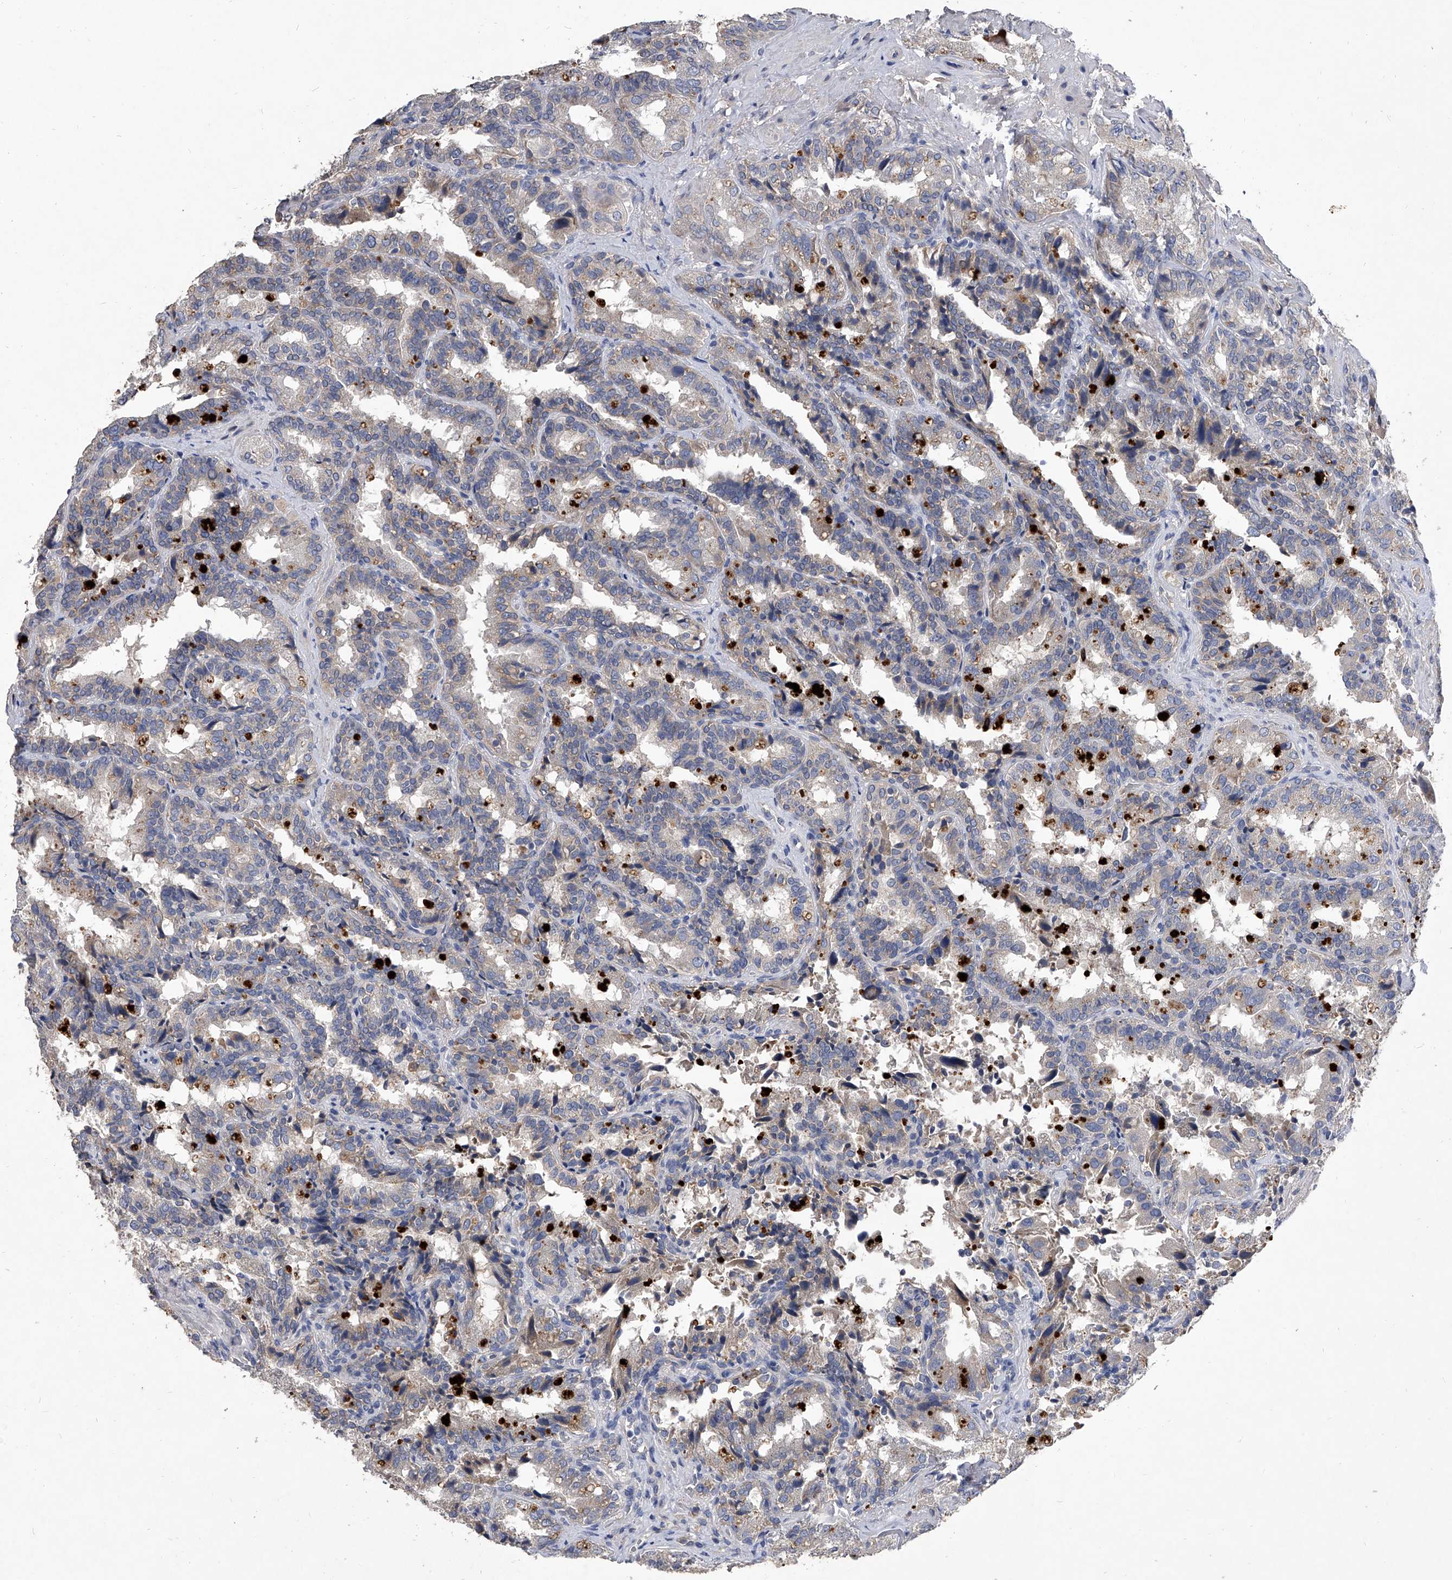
{"staining": {"intensity": "weak", "quantity": "<25%", "location": "cytoplasmic/membranous"}, "tissue": "seminal vesicle", "cell_type": "Glandular cells", "image_type": "normal", "snomed": [{"axis": "morphology", "description": "Normal tissue, NOS"}, {"axis": "topography", "description": "Seminal veicle"}, {"axis": "topography", "description": "Peripheral nerve tissue"}], "caption": "IHC image of benign seminal vesicle: human seminal vesicle stained with DAB shows no significant protein staining in glandular cells.", "gene": "C5", "patient": {"sex": "male", "age": 63}}